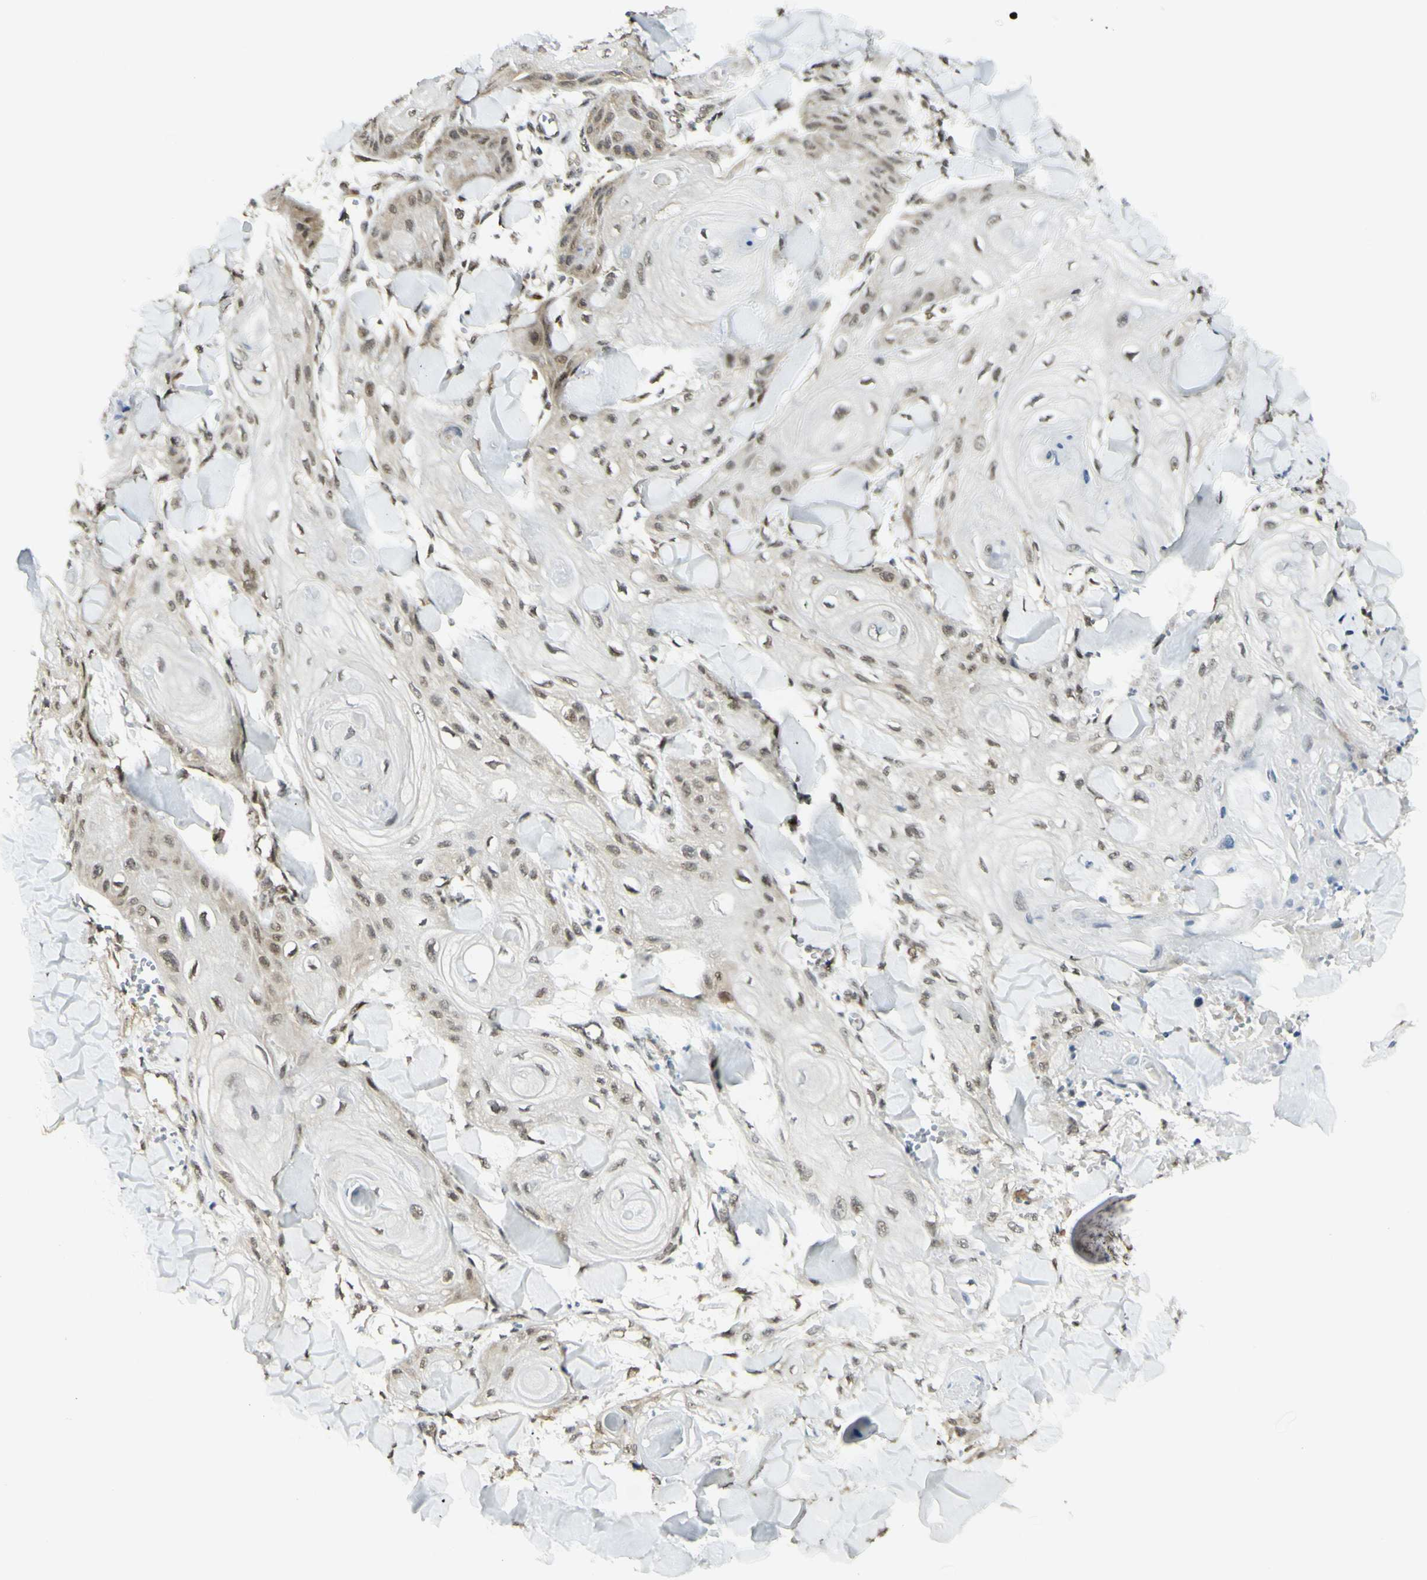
{"staining": {"intensity": "weak", "quantity": ">75%", "location": "nuclear"}, "tissue": "skin cancer", "cell_type": "Tumor cells", "image_type": "cancer", "snomed": [{"axis": "morphology", "description": "Squamous cell carcinoma, NOS"}, {"axis": "topography", "description": "Skin"}], "caption": "Weak nuclear protein positivity is appreciated in approximately >75% of tumor cells in squamous cell carcinoma (skin).", "gene": "DDX1", "patient": {"sex": "male", "age": 74}}